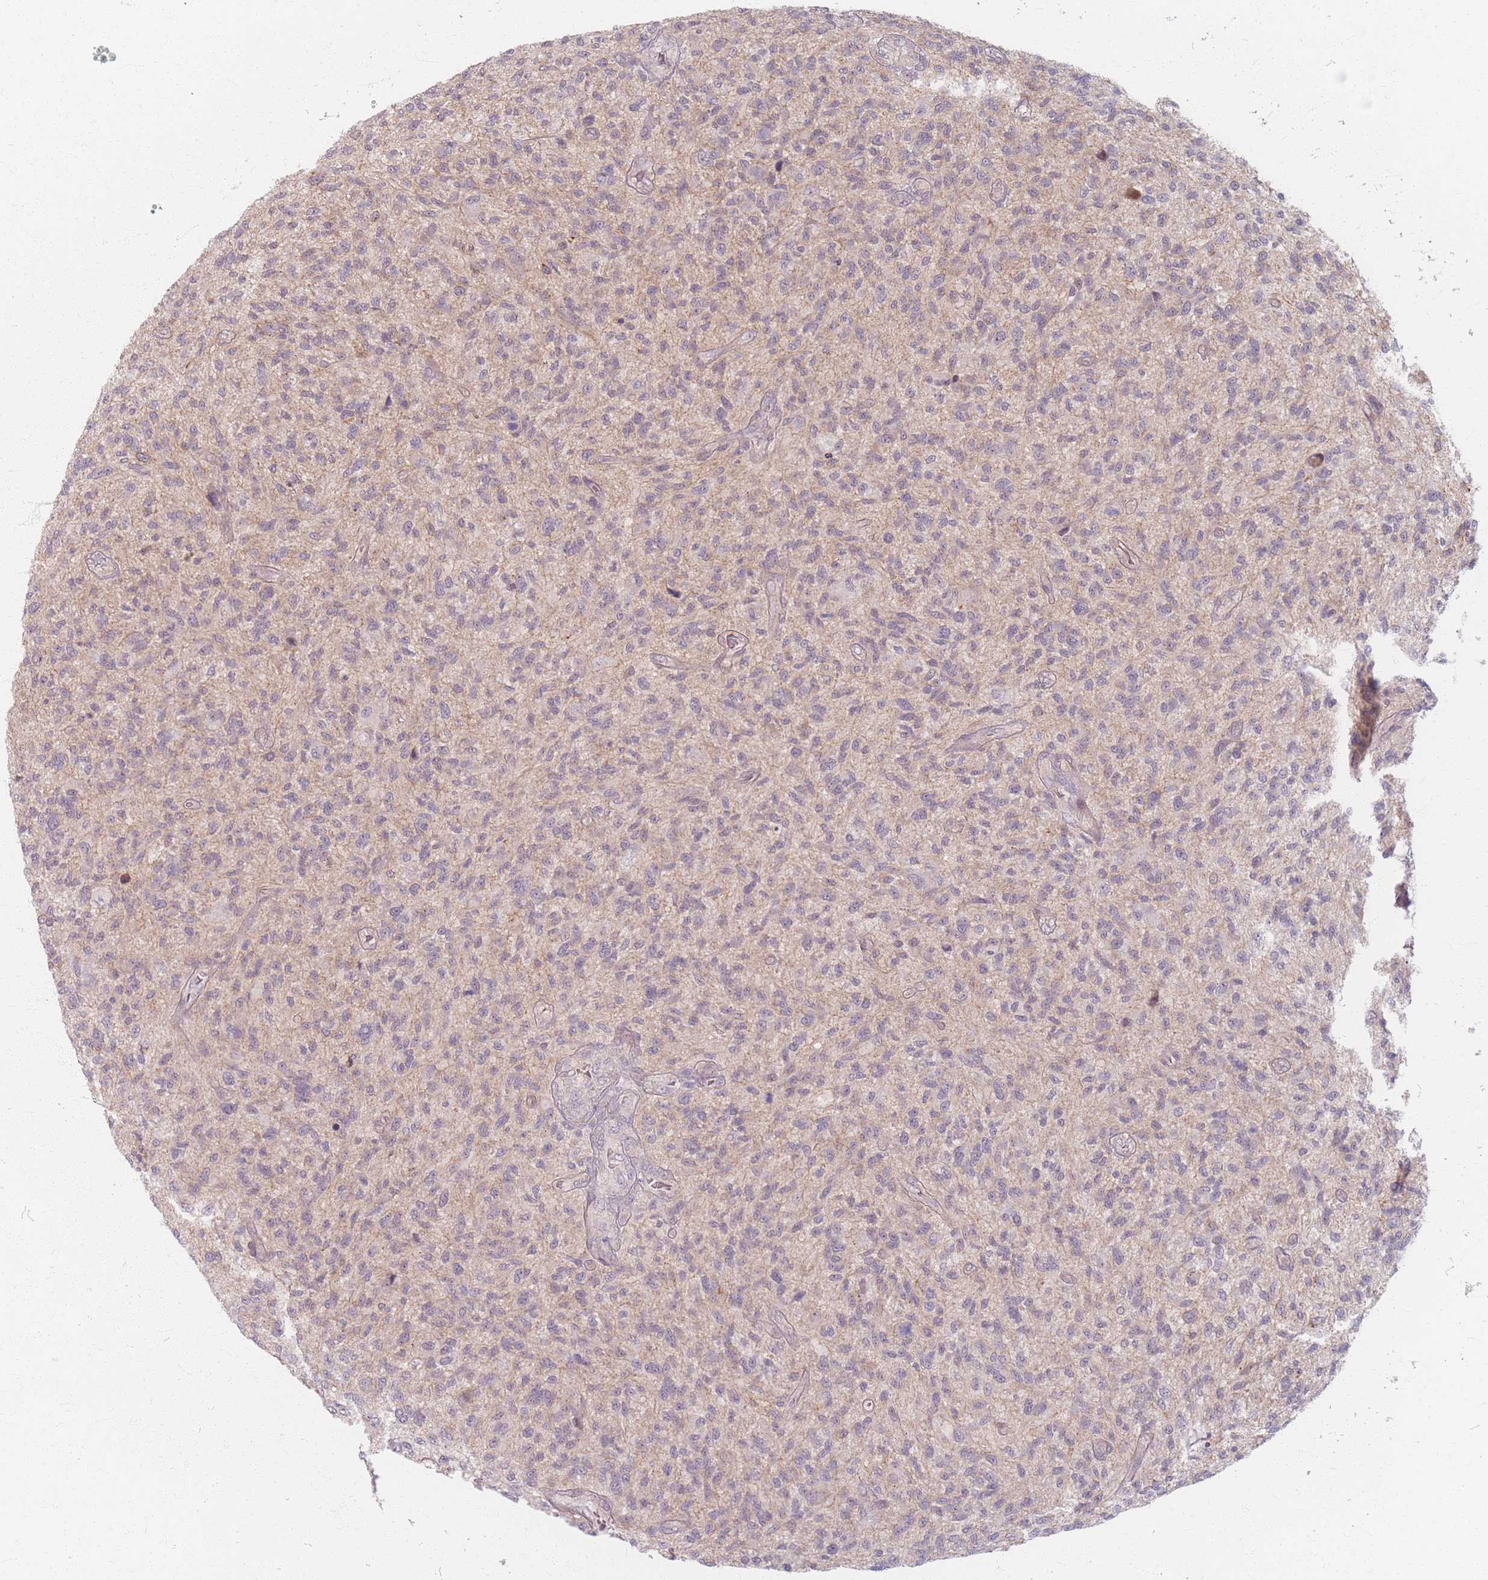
{"staining": {"intensity": "negative", "quantity": "none", "location": "none"}, "tissue": "glioma", "cell_type": "Tumor cells", "image_type": "cancer", "snomed": [{"axis": "morphology", "description": "Glioma, malignant, High grade"}, {"axis": "topography", "description": "Brain"}], "caption": "High-grade glioma (malignant) was stained to show a protein in brown. There is no significant staining in tumor cells.", "gene": "GABRA6", "patient": {"sex": "male", "age": 47}}